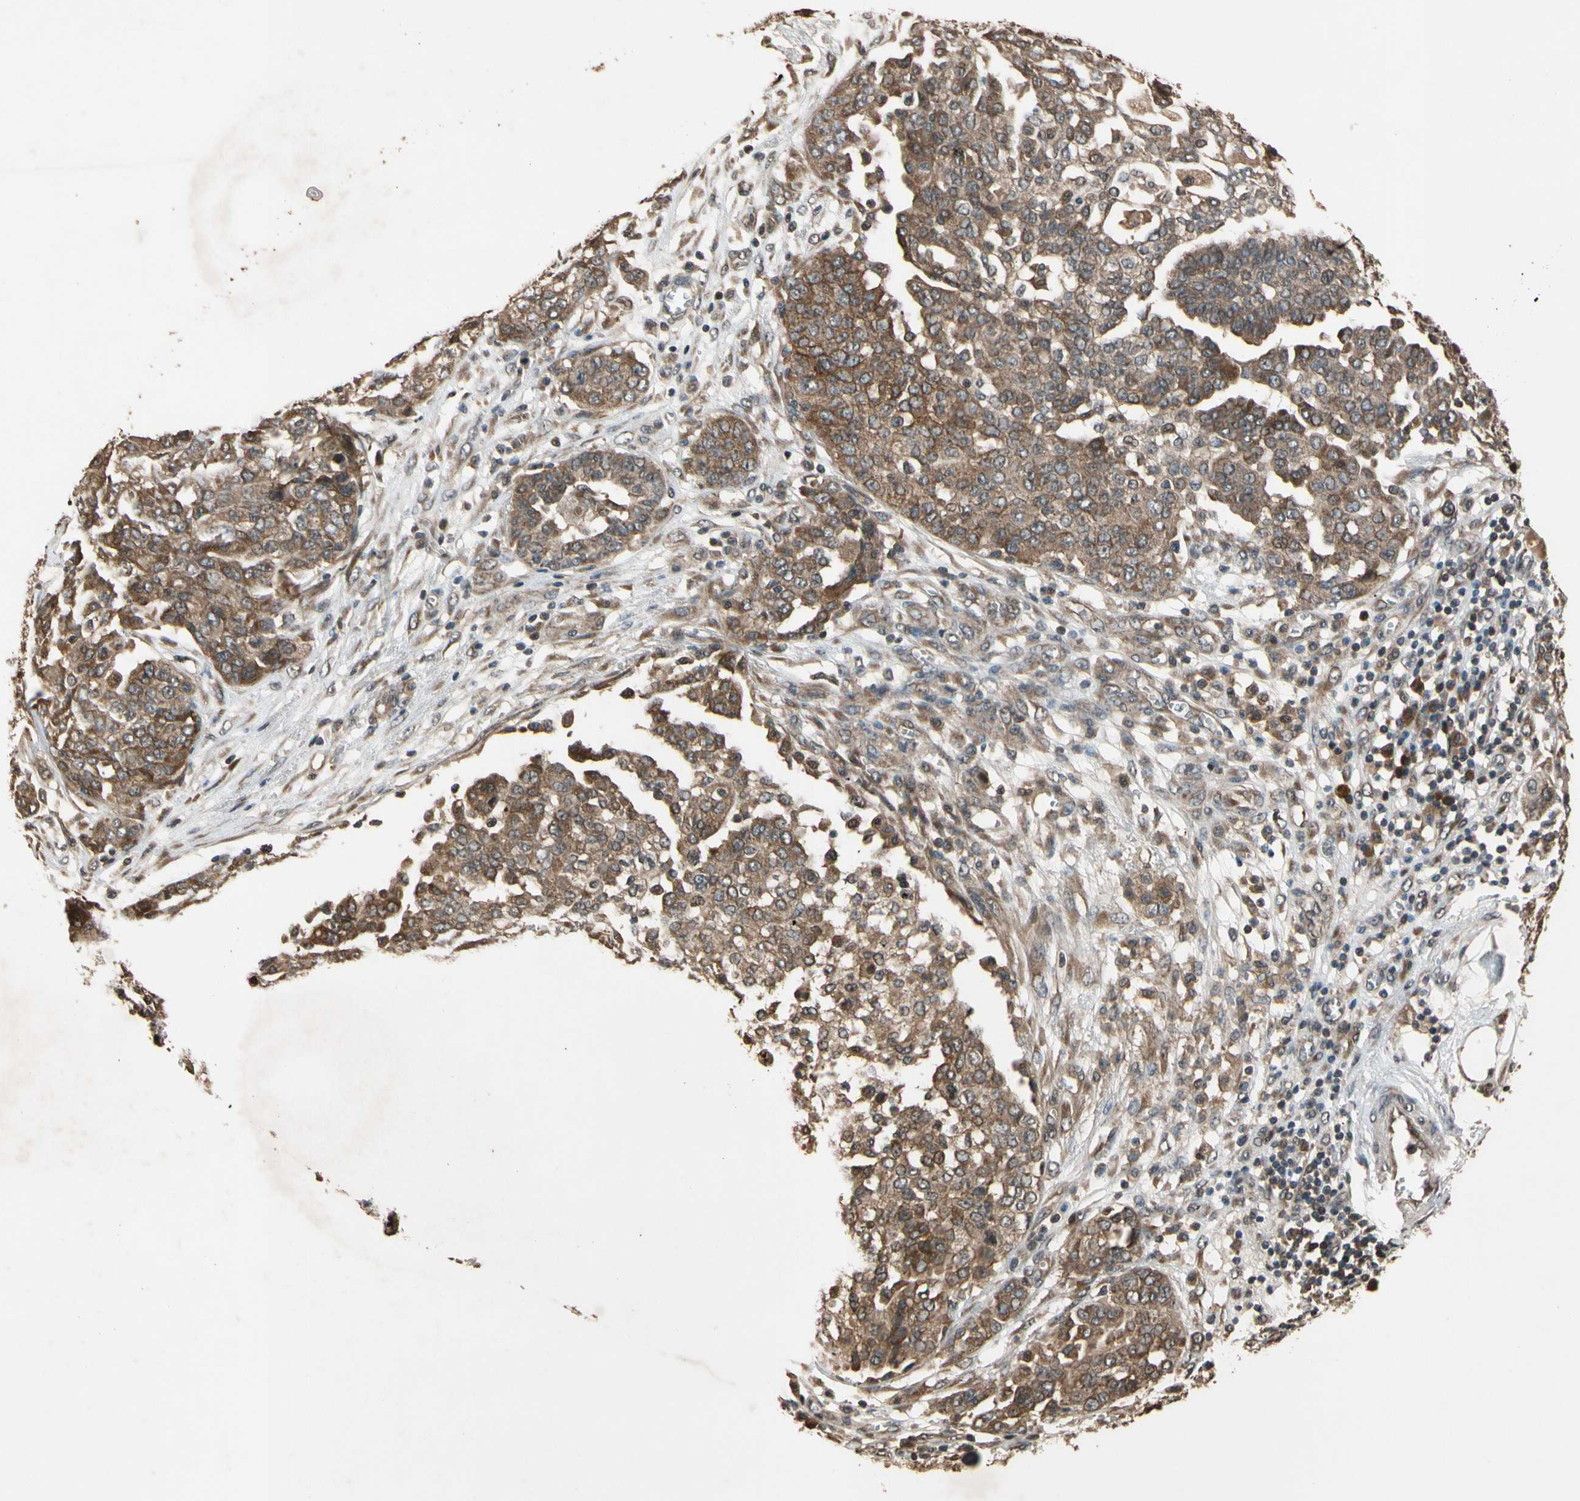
{"staining": {"intensity": "moderate", "quantity": ">75%", "location": "cytoplasmic/membranous"}, "tissue": "ovarian cancer", "cell_type": "Tumor cells", "image_type": "cancer", "snomed": [{"axis": "morphology", "description": "Cystadenocarcinoma, serous, NOS"}, {"axis": "topography", "description": "Soft tissue"}, {"axis": "topography", "description": "Ovary"}], "caption": "Tumor cells demonstrate moderate cytoplasmic/membranous positivity in about >75% of cells in ovarian cancer.", "gene": "TMEM230", "patient": {"sex": "female", "age": 57}}